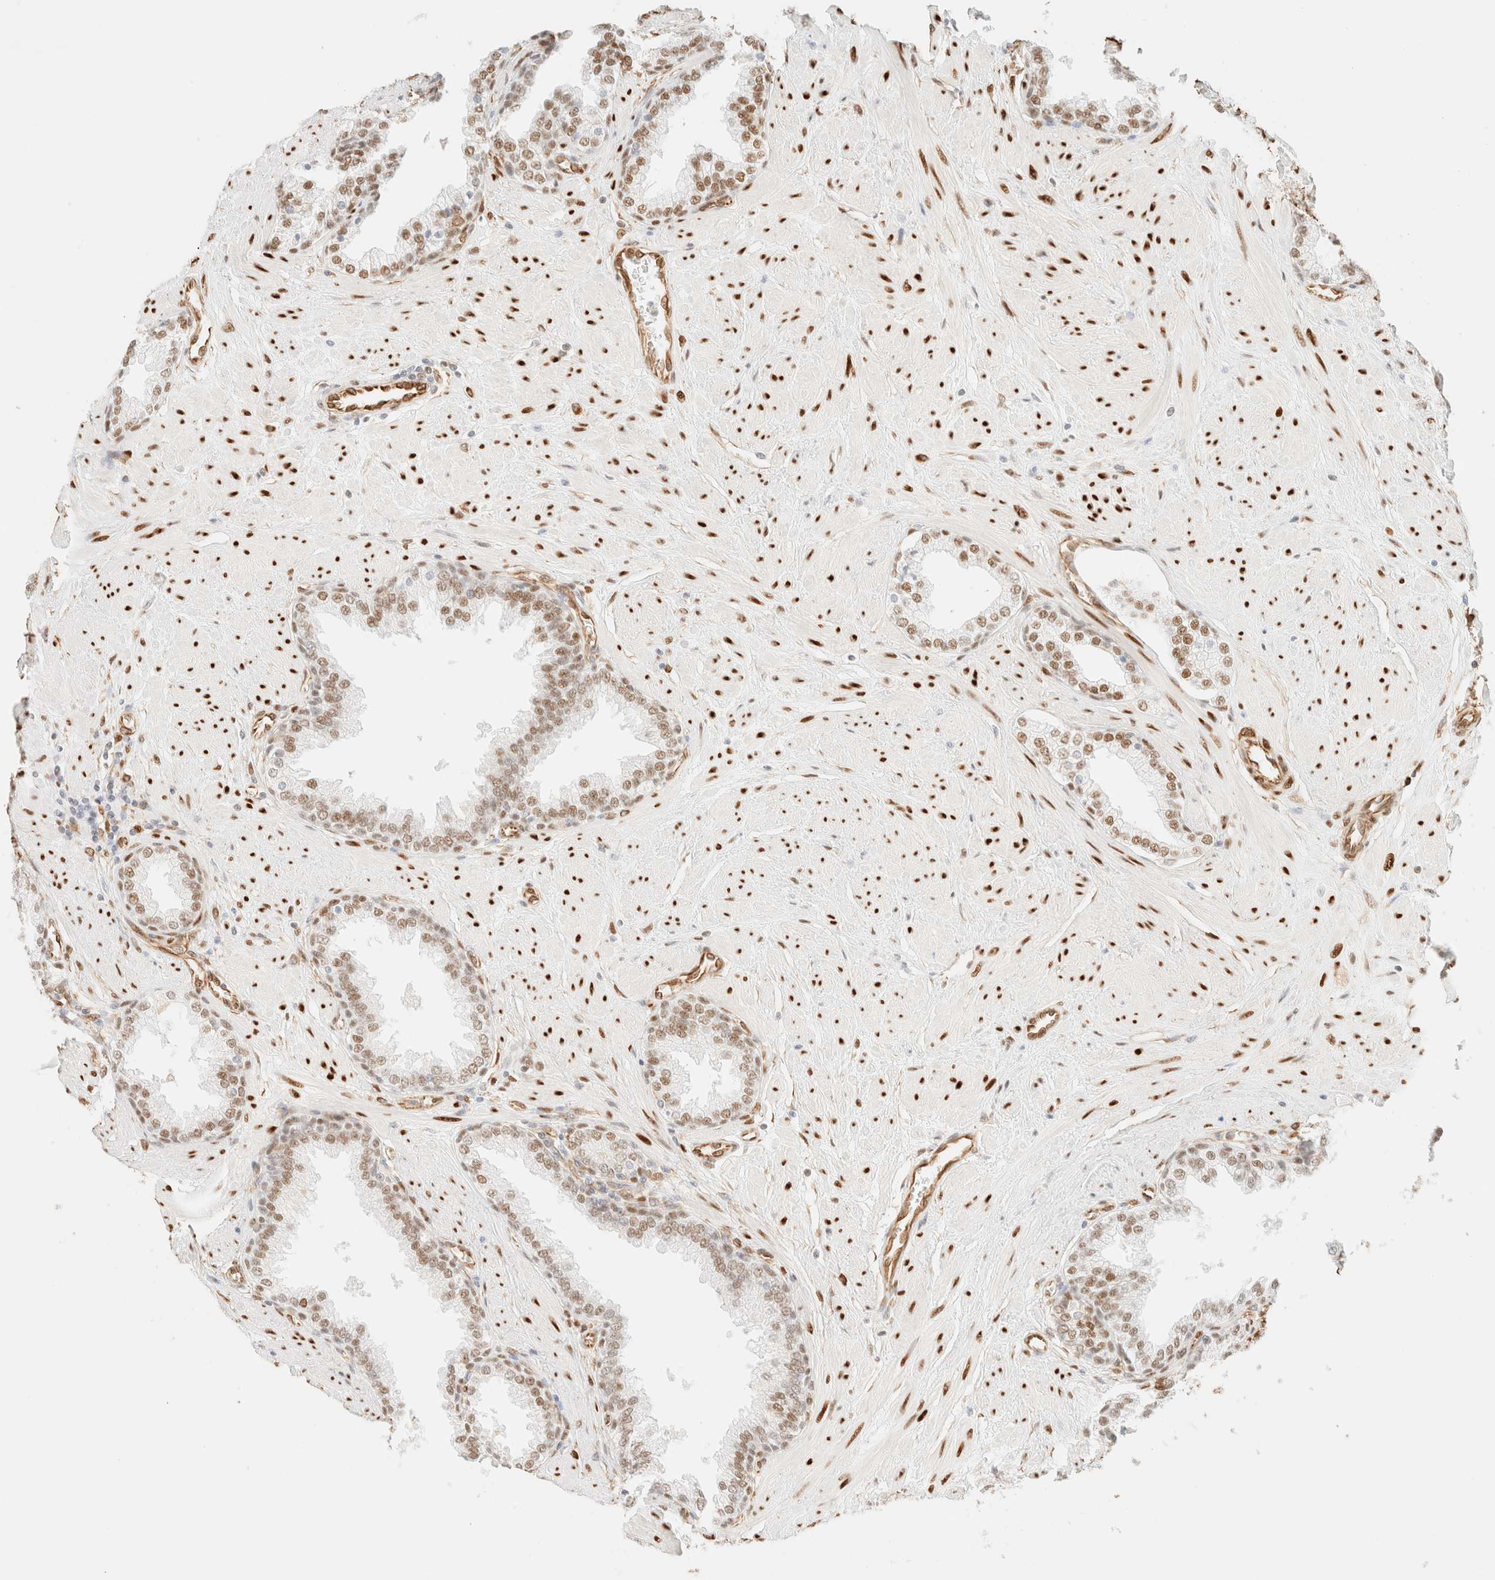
{"staining": {"intensity": "strong", "quantity": "25%-75%", "location": "nuclear"}, "tissue": "prostate", "cell_type": "Glandular cells", "image_type": "normal", "snomed": [{"axis": "morphology", "description": "Normal tissue, NOS"}, {"axis": "topography", "description": "Prostate"}], "caption": "Approximately 25%-75% of glandular cells in benign prostate demonstrate strong nuclear protein positivity as visualized by brown immunohistochemical staining.", "gene": "ZSCAN18", "patient": {"sex": "male", "age": 51}}